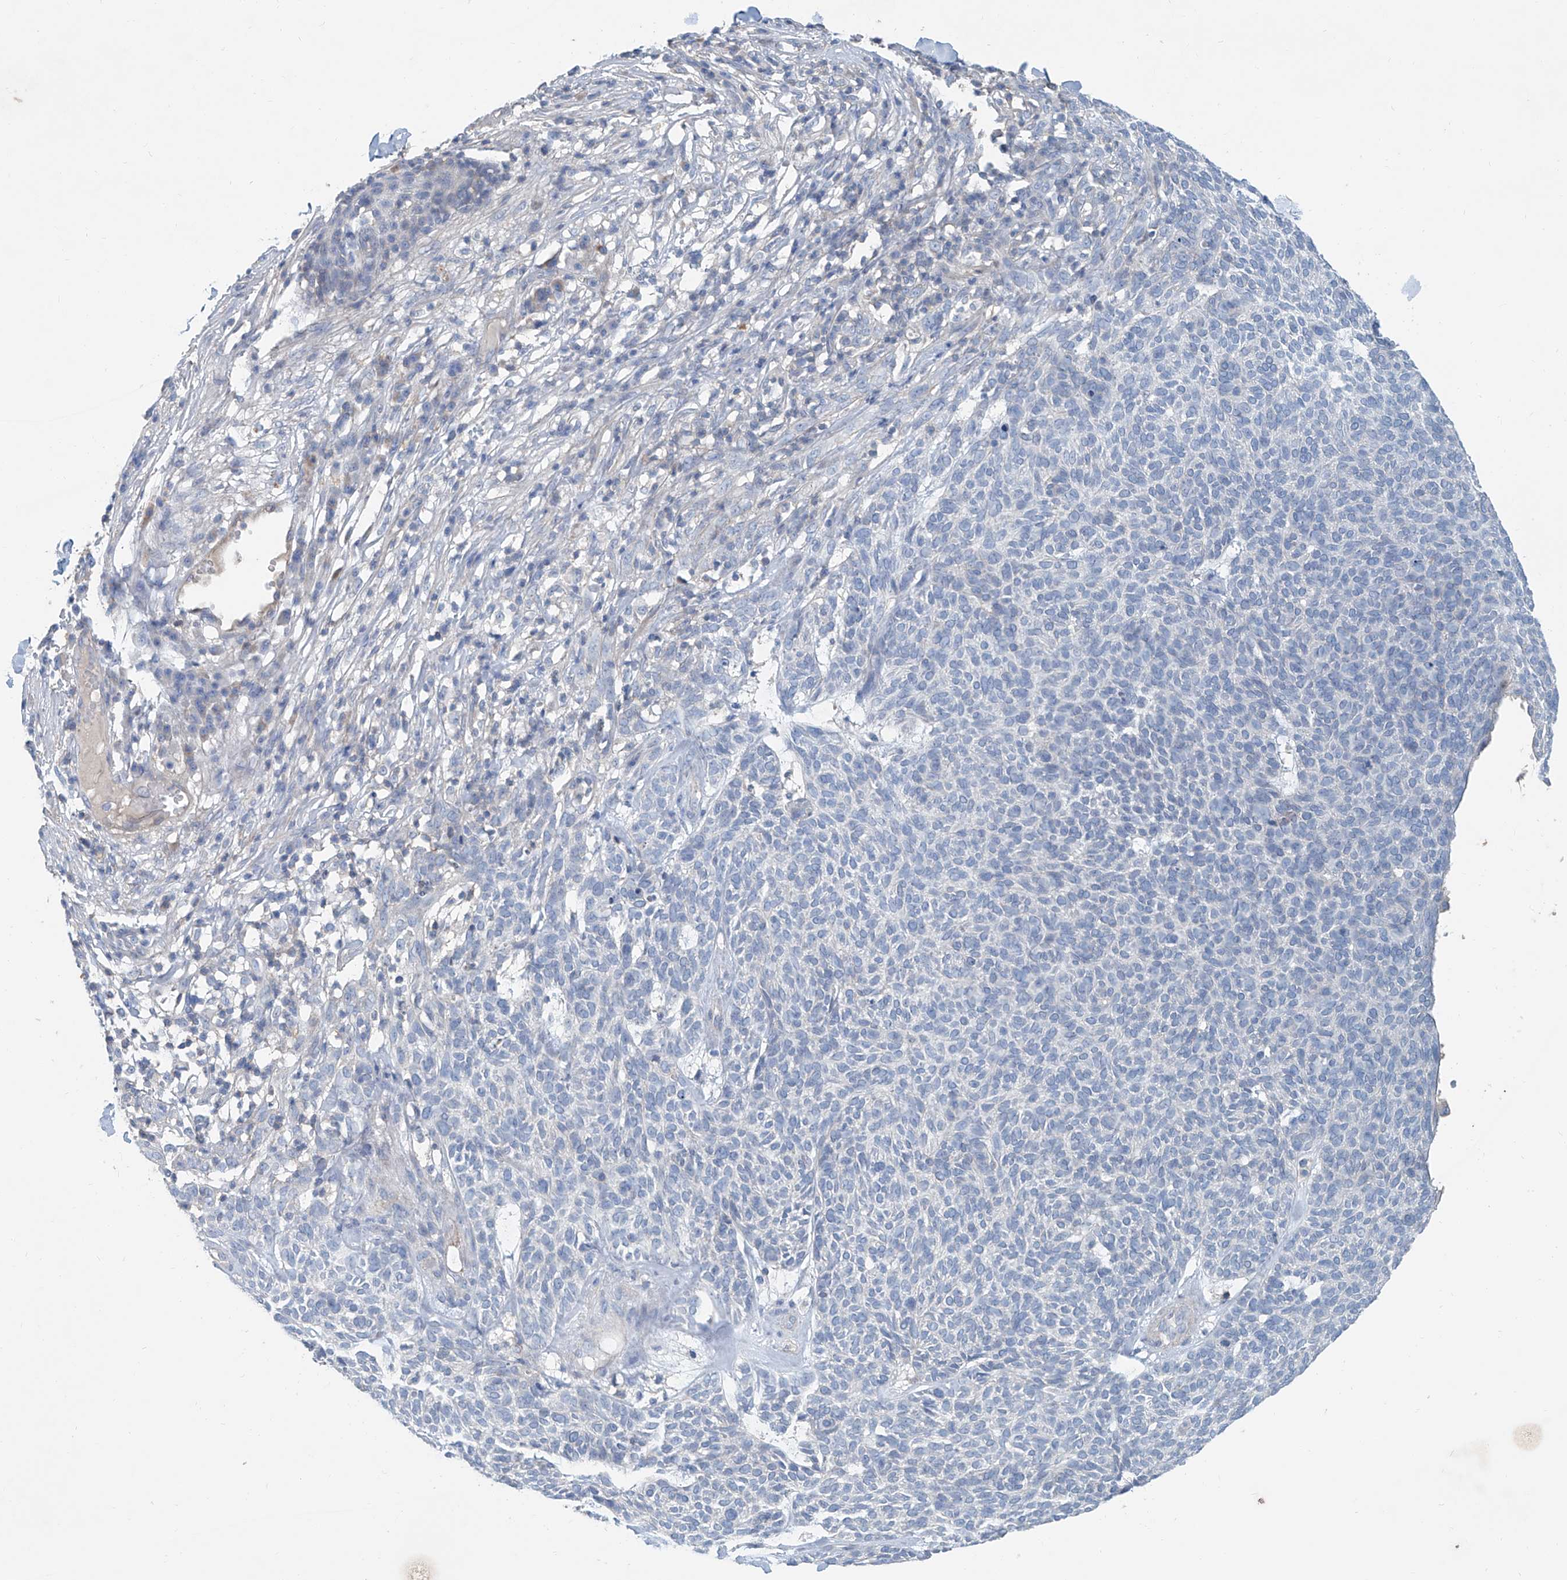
{"staining": {"intensity": "negative", "quantity": "none", "location": "none"}, "tissue": "skin cancer", "cell_type": "Tumor cells", "image_type": "cancer", "snomed": [{"axis": "morphology", "description": "Squamous cell carcinoma, NOS"}, {"axis": "topography", "description": "Skin"}], "caption": "High power microscopy micrograph of an immunohistochemistry photomicrograph of skin cancer, revealing no significant positivity in tumor cells. (Brightfield microscopy of DAB IHC at high magnification).", "gene": "ANKRD34A", "patient": {"sex": "female", "age": 90}}